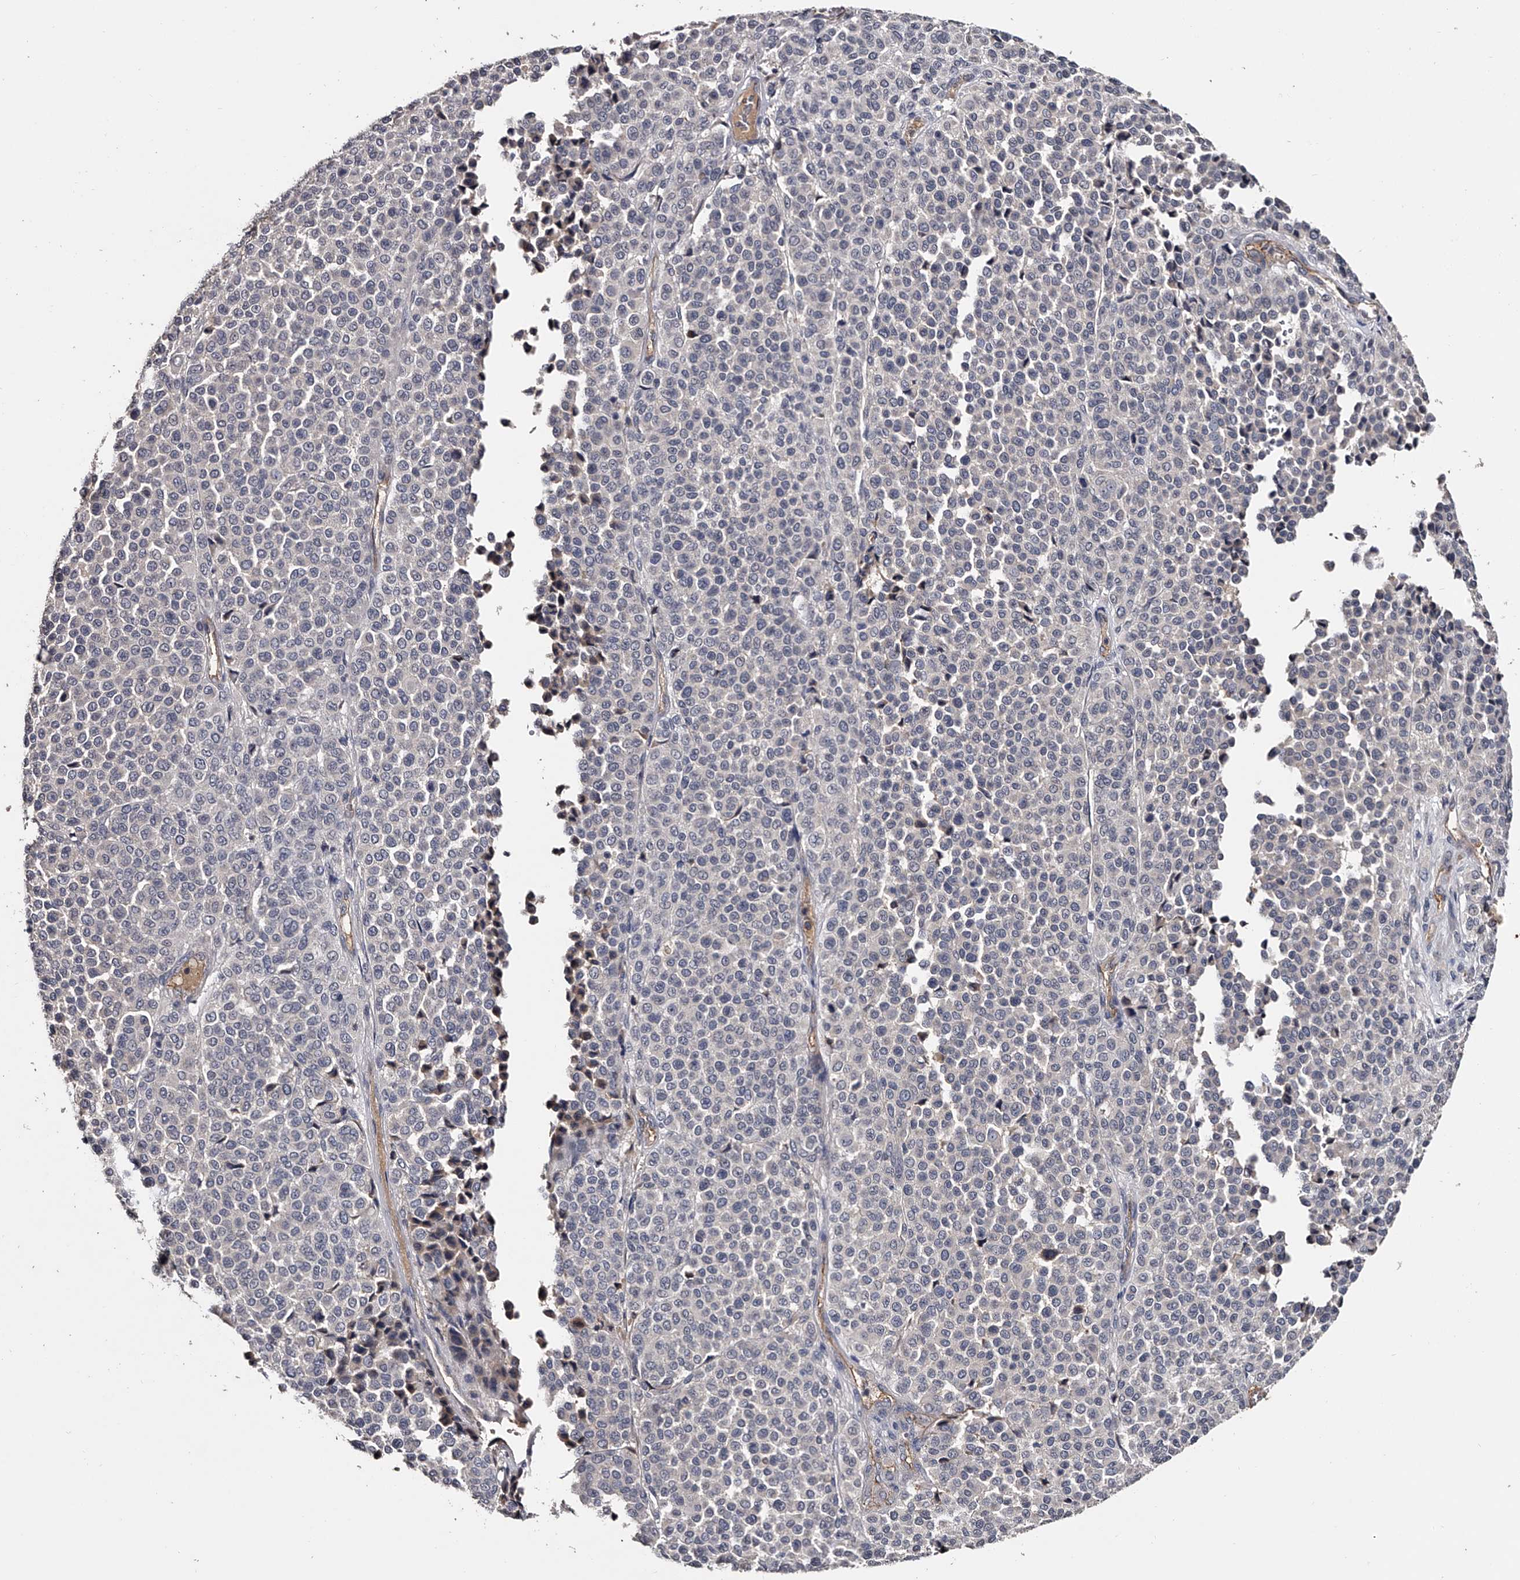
{"staining": {"intensity": "negative", "quantity": "none", "location": "none"}, "tissue": "melanoma", "cell_type": "Tumor cells", "image_type": "cancer", "snomed": [{"axis": "morphology", "description": "Malignant melanoma, Metastatic site"}, {"axis": "topography", "description": "Pancreas"}], "caption": "This is a micrograph of immunohistochemistry staining of melanoma, which shows no positivity in tumor cells. (DAB (3,3'-diaminobenzidine) immunohistochemistry (IHC) visualized using brightfield microscopy, high magnification).", "gene": "MDN1", "patient": {"sex": "female", "age": 30}}